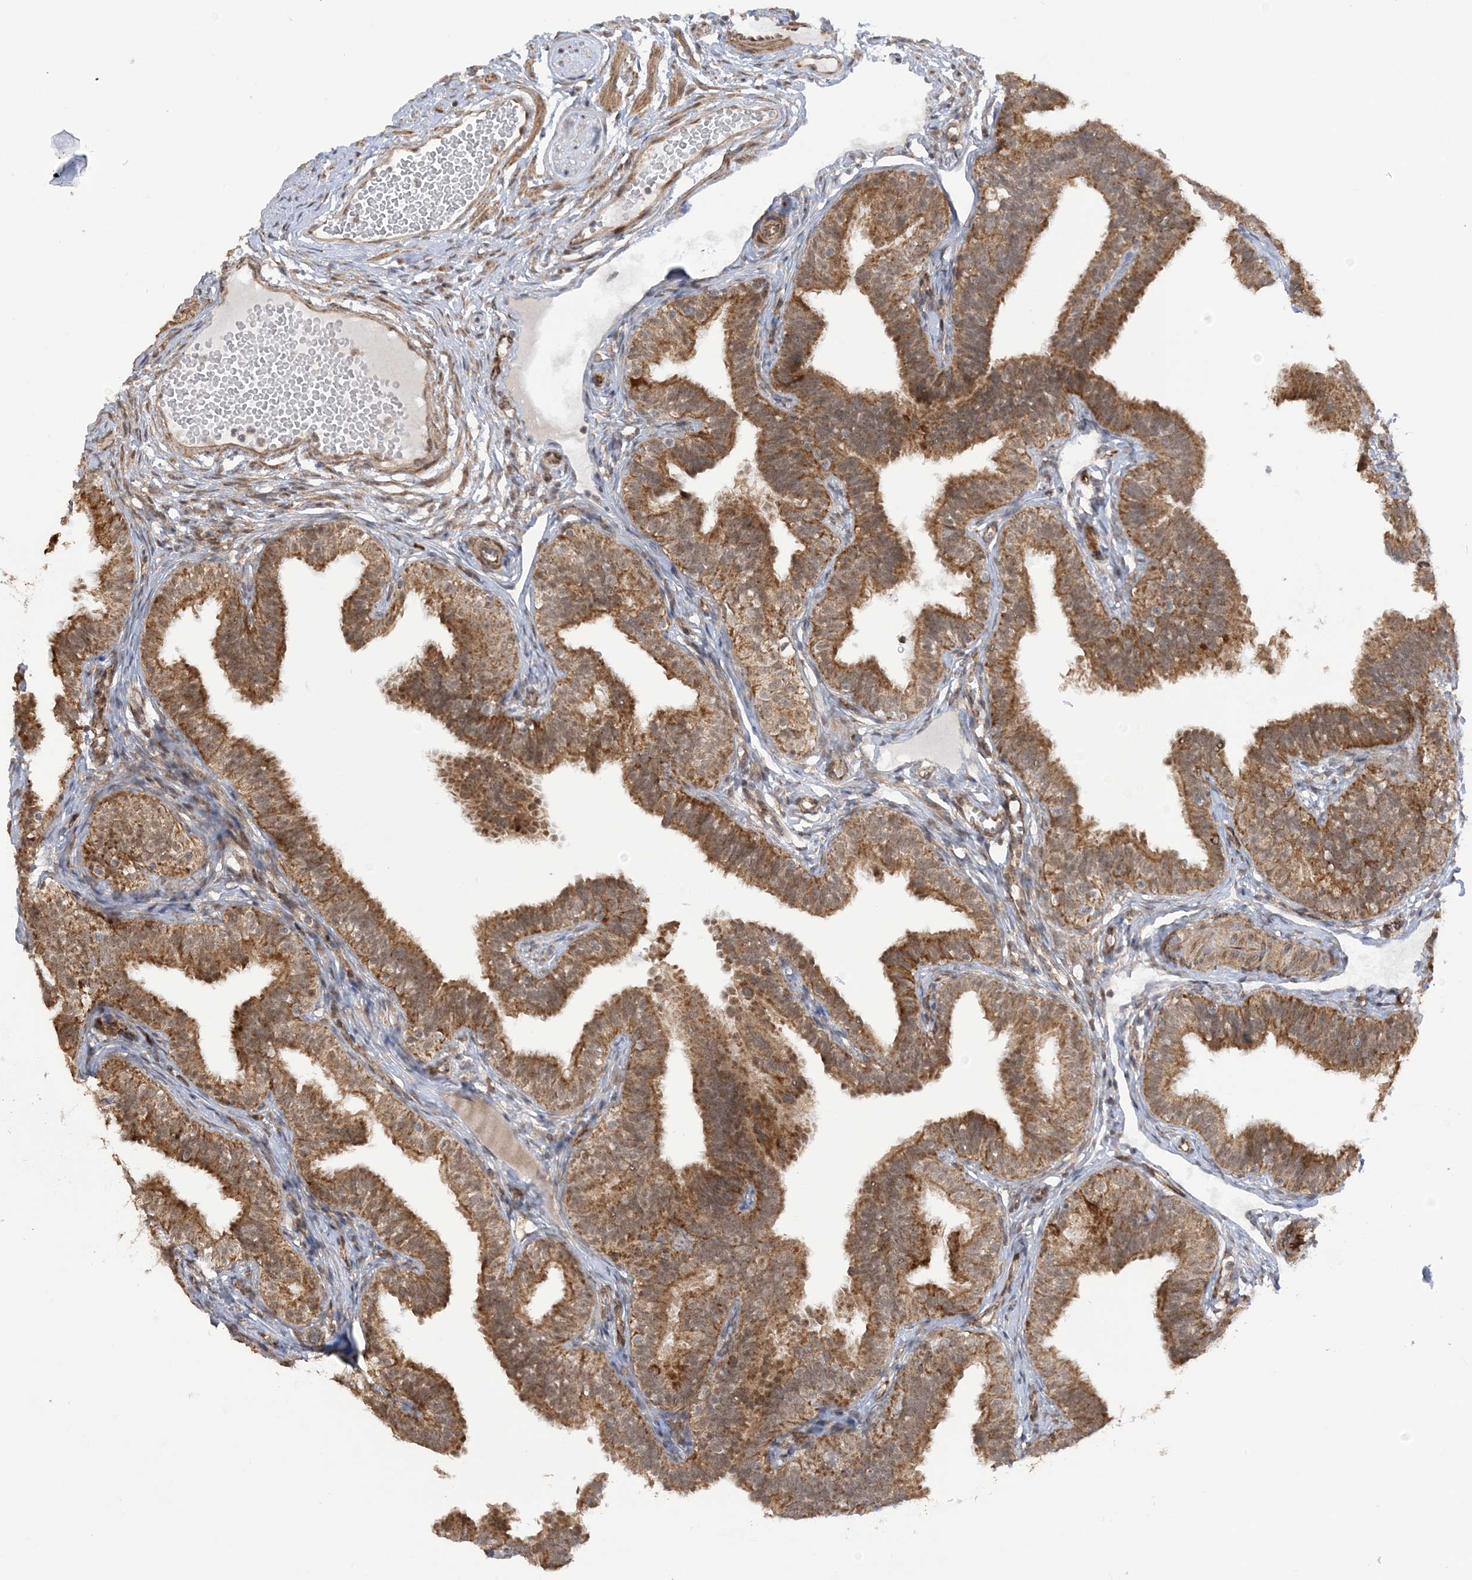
{"staining": {"intensity": "moderate", "quantity": ">75%", "location": "cytoplasmic/membranous"}, "tissue": "fallopian tube", "cell_type": "Glandular cells", "image_type": "normal", "snomed": [{"axis": "morphology", "description": "Normal tissue, NOS"}, {"axis": "topography", "description": "Fallopian tube"}], "caption": "Brown immunohistochemical staining in unremarkable human fallopian tube exhibits moderate cytoplasmic/membranous staining in approximately >75% of glandular cells. The protein is stained brown, and the nuclei are stained in blue (DAB (3,3'-diaminobenzidine) IHC with brightfield microscopy, high magnification).", "gene": "MRPL47", "patient": {"sex": "female", "age": 35}}